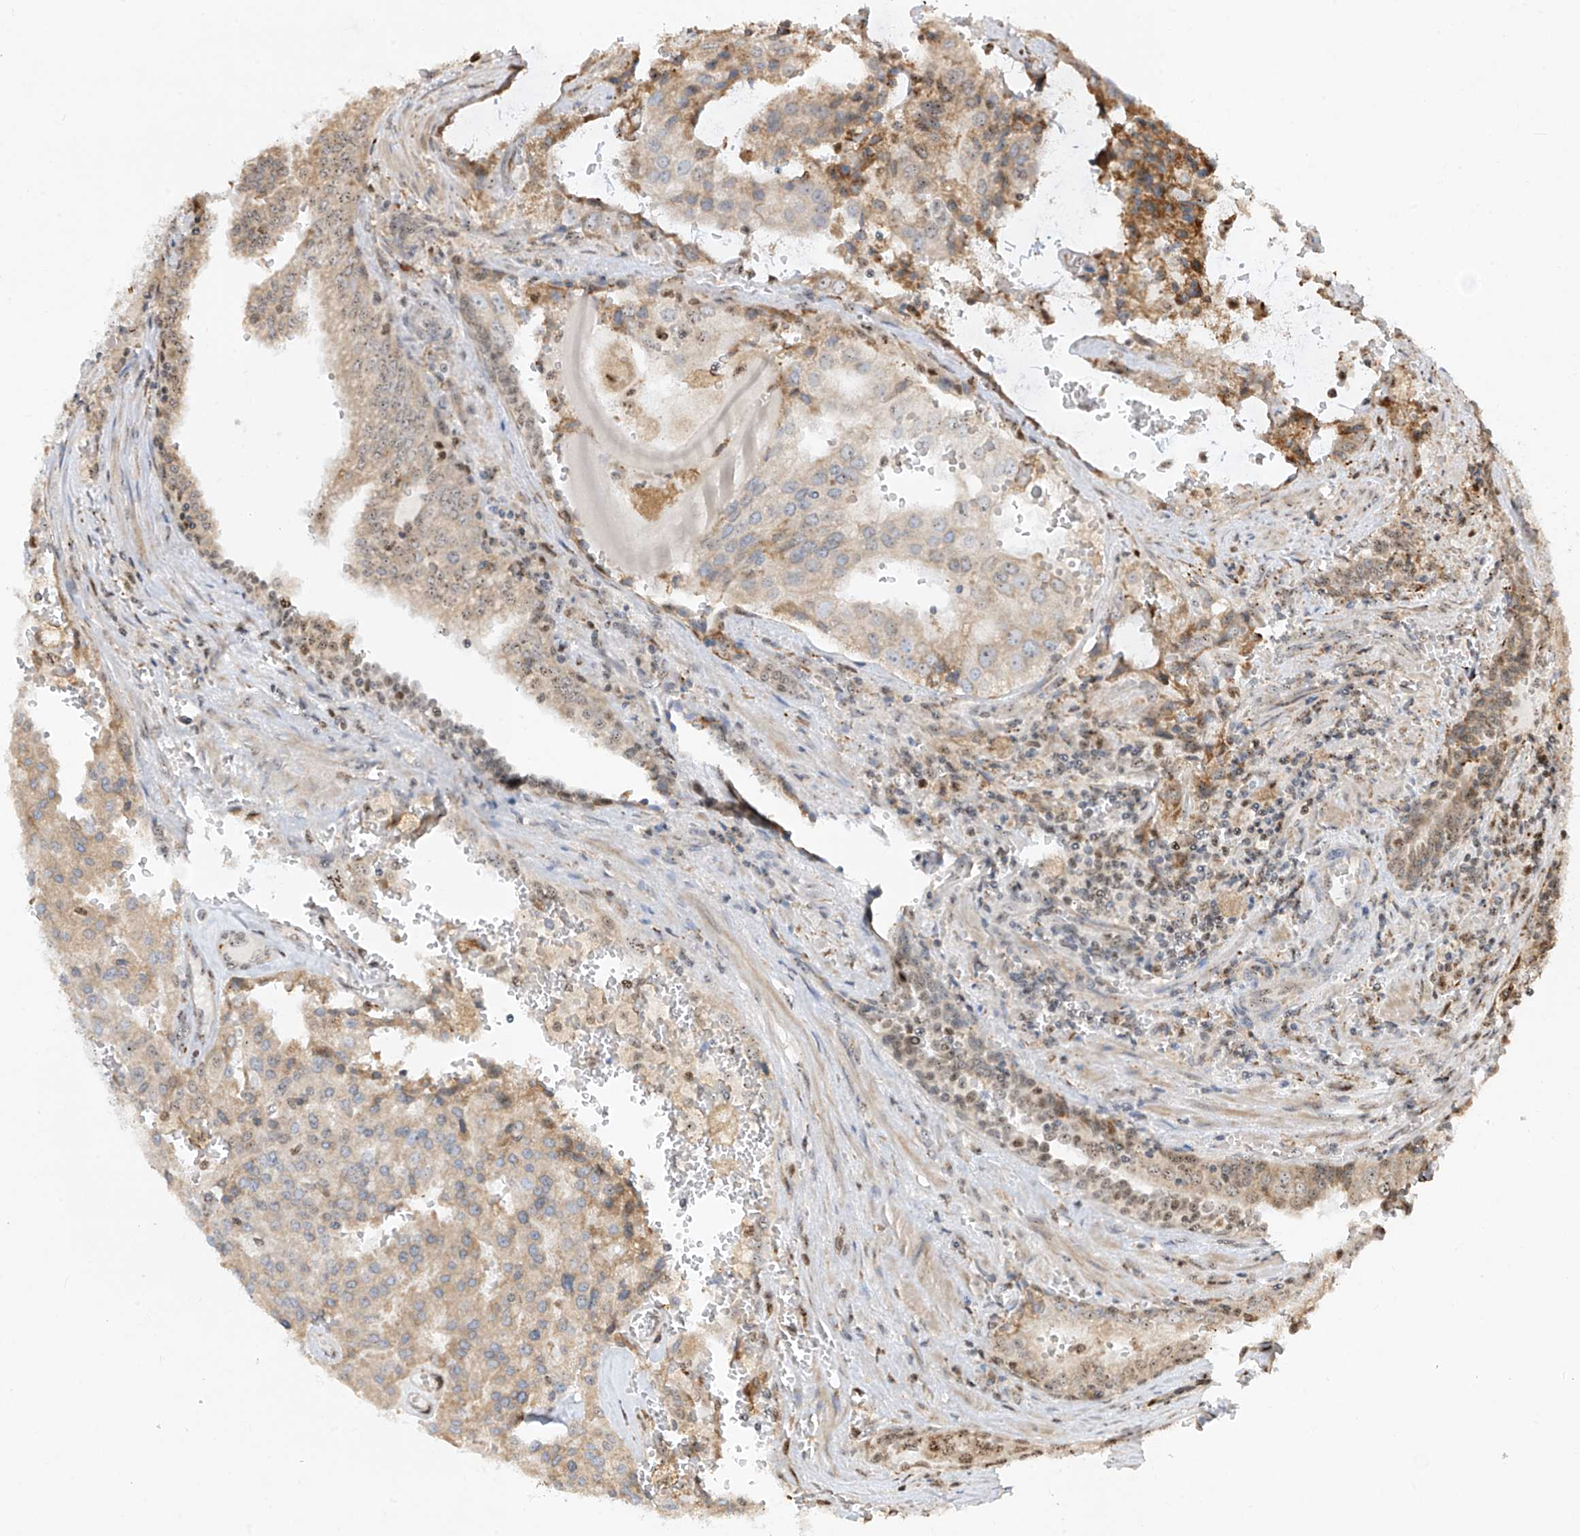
{"staining": {"intensity": "weak", "quantity": "25%-75%", "location": "cytoplasmic/membranous"}, "tissue": "prostate cancer", "cell_type": "Tumor cells", "image_type": "cancer", "snomed": [{"axis": "morphology", "description": "Adenocarcinoma, High grade"}, {"axis": "topography", "description": "Prostate"}], "caption": "Immunohistochemistry (IHC) of human prostate cancer (high-grade adenocarcinoma) reveals low levels of weak cytoplasmic/membranous staining in approximately 25%-75% of tumor cells.", "gene": "ZBTB8A", "patient": {"sex": "male", "age": 68}}